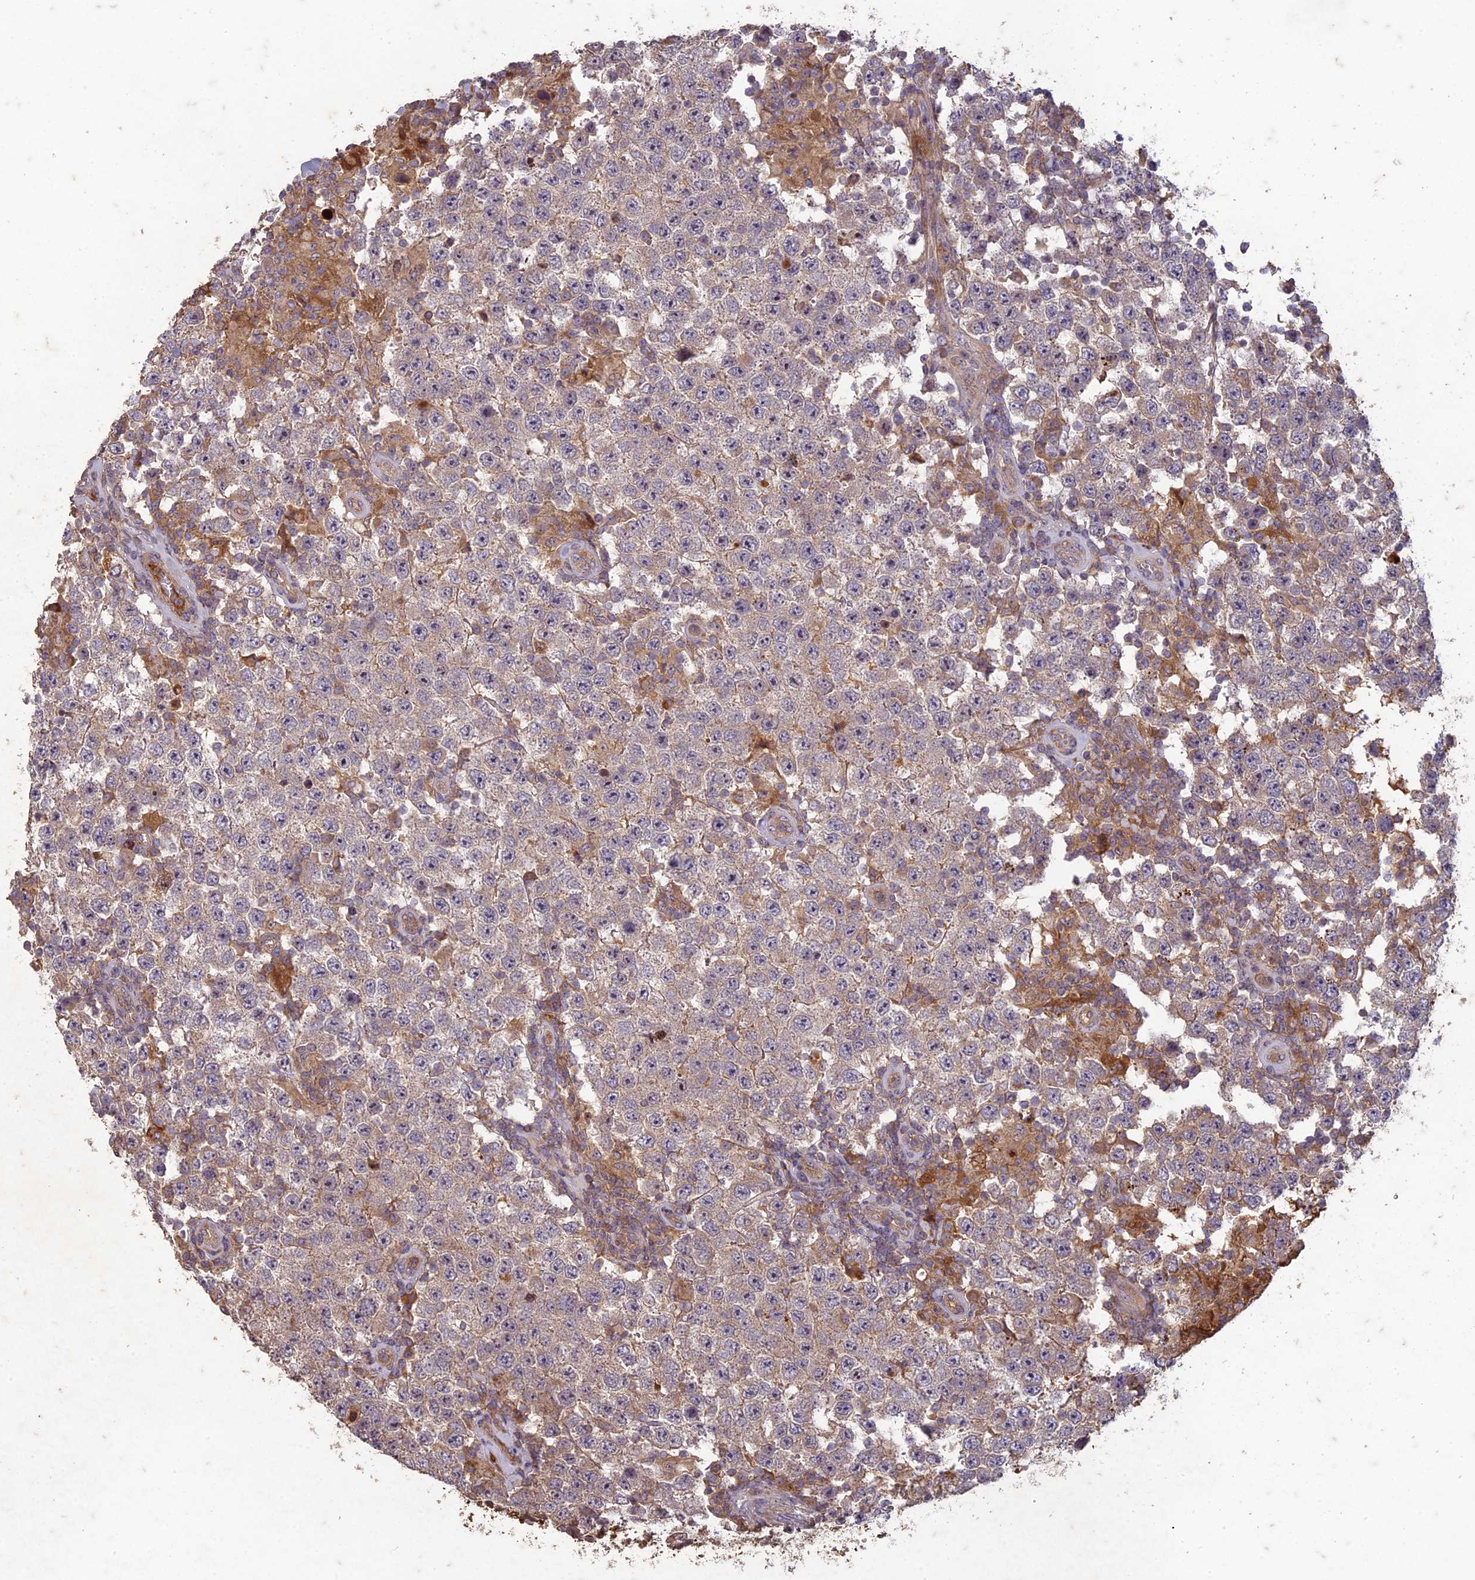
{"staining": {"intensity": "weak", "quantity": ">75%", "location": "cytoplasmic/membranous"}, "tissue": "testis cancer", "cell_type": "Tumor cells", "image_type": "cancer", "snomed": [{"axis": "morphology", "description": "Normal tissue, NOS"}, {"axis": "morphology", "description": "Urothelial carcinoma, High grade"}, {"axis": "morphology", "description": "Seminoma, NOS"}, {"axis": "morphology", "description": "Carcinoma, Embryonal, NOS"}, {"axis": "topography", "description": "Urinary bladder"}, {"axis": "topography", "description": "Testis"}], "caption": "Testis cancer stained with a protein marker displays weak staining in tumor cells.", "gene": "TCF25", "patient": {"sex": "male", "age": 41}}